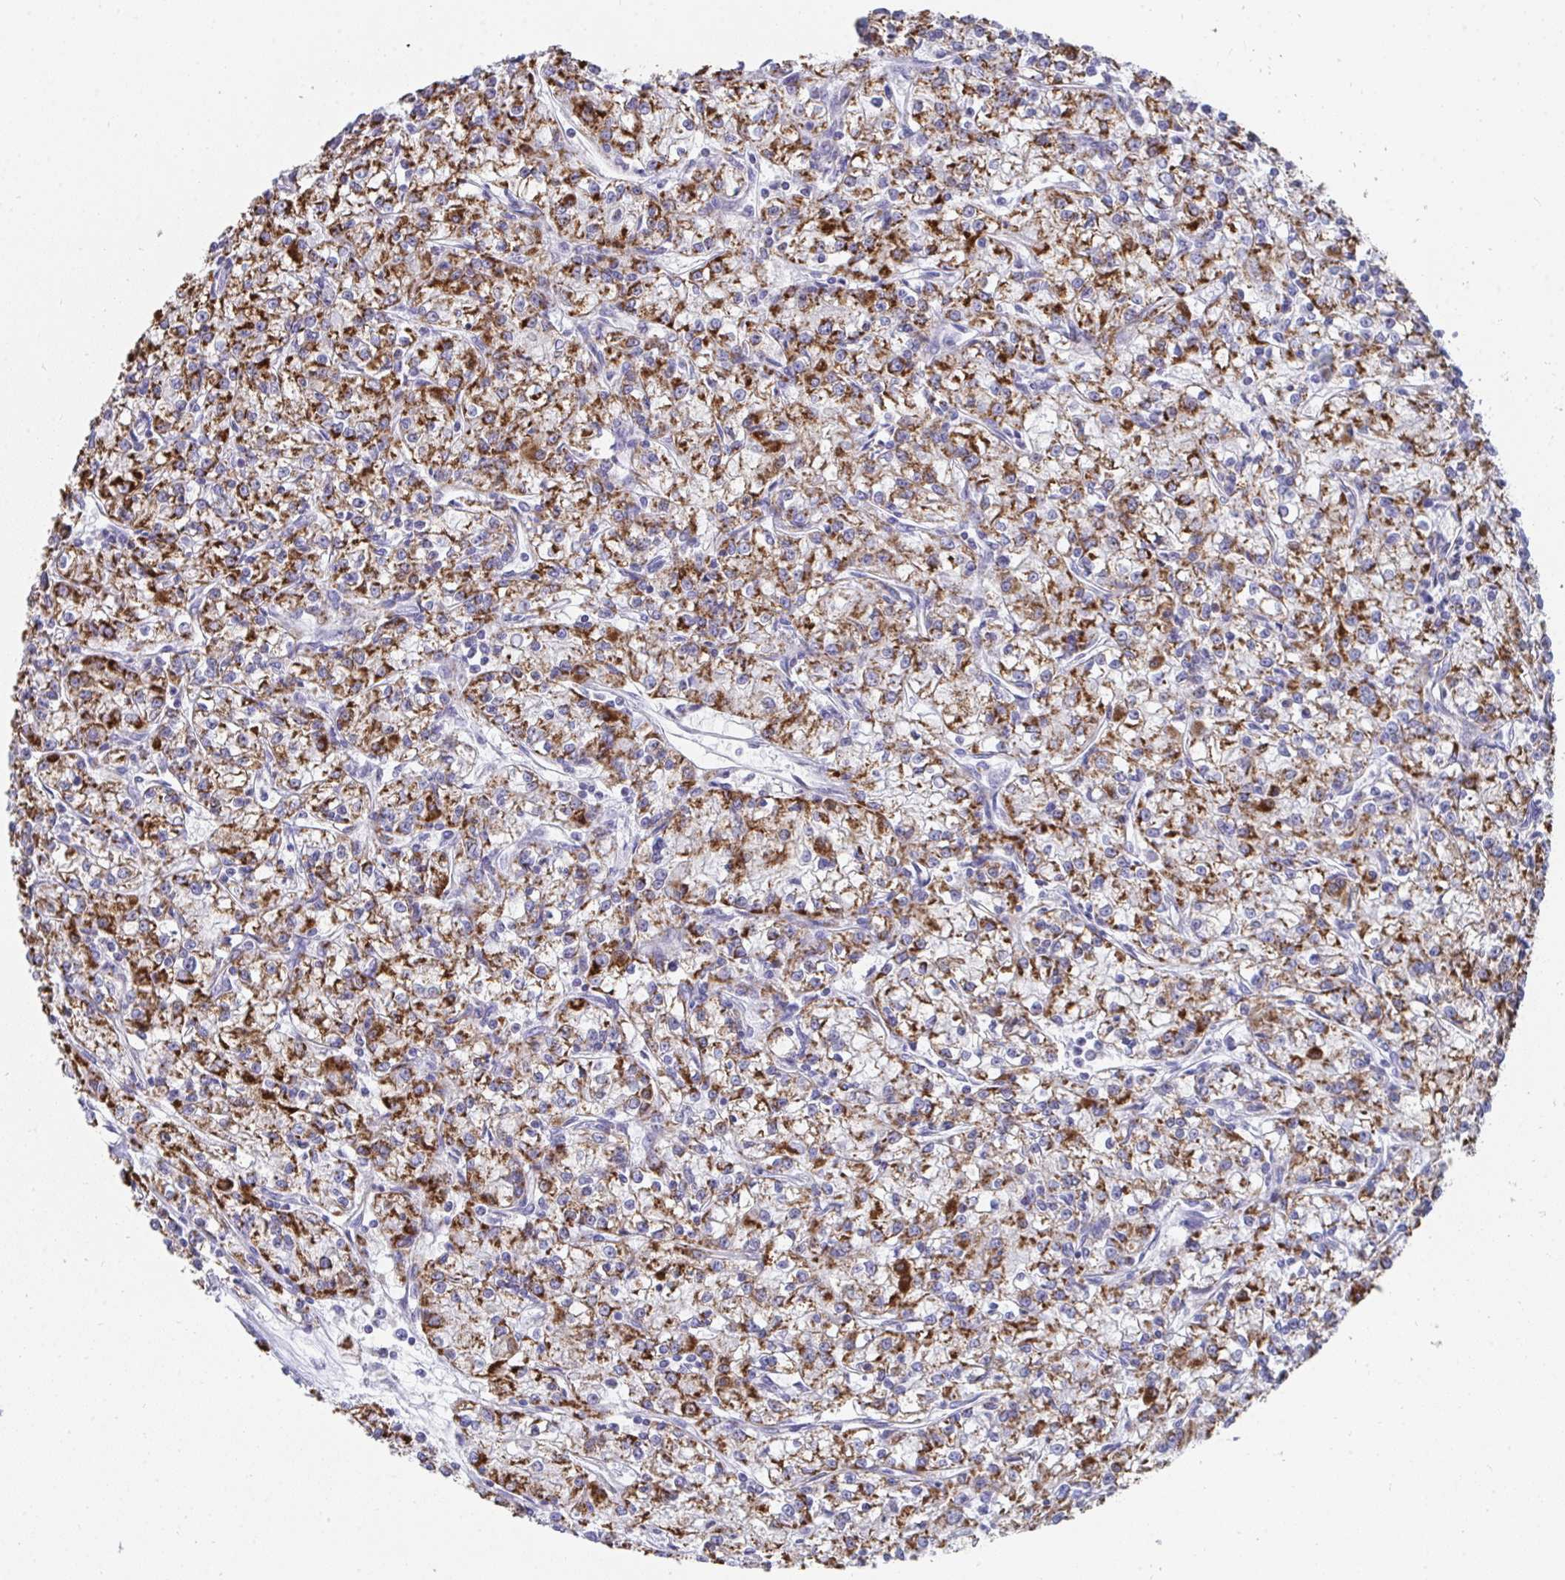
{"staining": {"intensity": "strong", "quantity": ">75%", "location": "cytoplasmic/membranous"}, "tissue": "renal cancer", "cell_type": "Tumor cells", "image_type": "cancer", "snomed": [{"axis": "morphology", "description": "Adenocarcinoma, NOS"}, {"axis": "topography", "description": "Kidney"}], "caption": "Protein staining of renal cancer (adenocarcinoma) tissue exhibits strong cytoplasmic/membranous positivity in approximately >75% of tumor cells.", "gene": "AIFM1", "patient": {"sex": "female", "age": 59}}